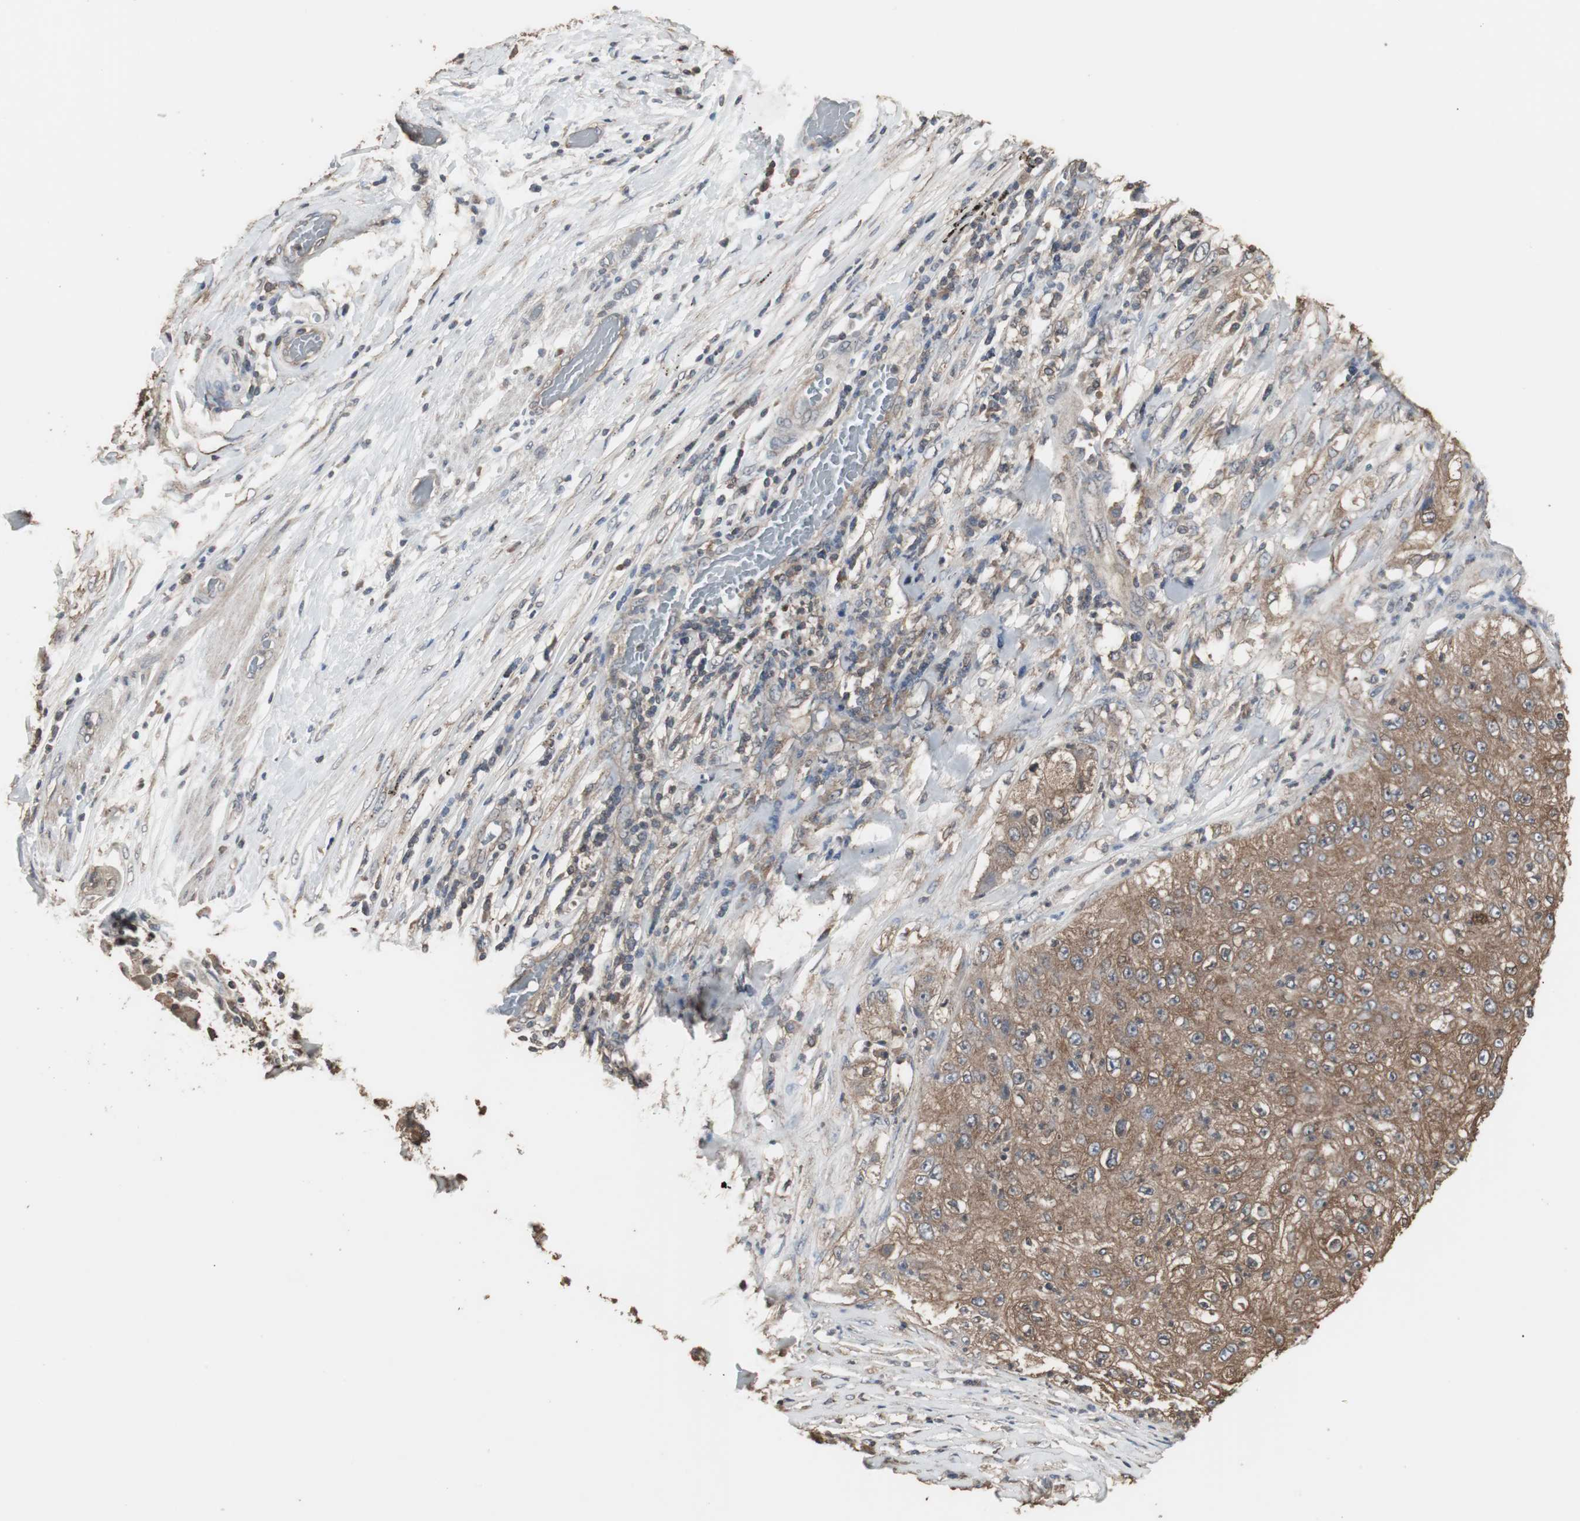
{"staining": {"intensity": "moderate", "quantity": ">75%", "location": "cytoplasmic/membranous"}, "tissue": "lung cancer", "cell_type": "Tumor cells", "image_type": "cancer", "snomed": [{"axis": "morphology", "description": "Inflammation, NOS"}, {"axis": "morphology", "description": "Squamous cell carcinoma, NOS"}, {"axis": "topography", "description": "Lymph node"}, {"axis": "topography", "description": "Soft tissue"}, {"axis": "topography", "description": "Lung"}], "caption": "Approximately >75% of tumor cells in human squamous cell carcinoma (lung) exhibit moderate cytoplasmic/membranous protein staining as visualized by brown immunohistochemical staining.", "gene": "HPRT1", "patient": {"sex": "male", "age": 66}}